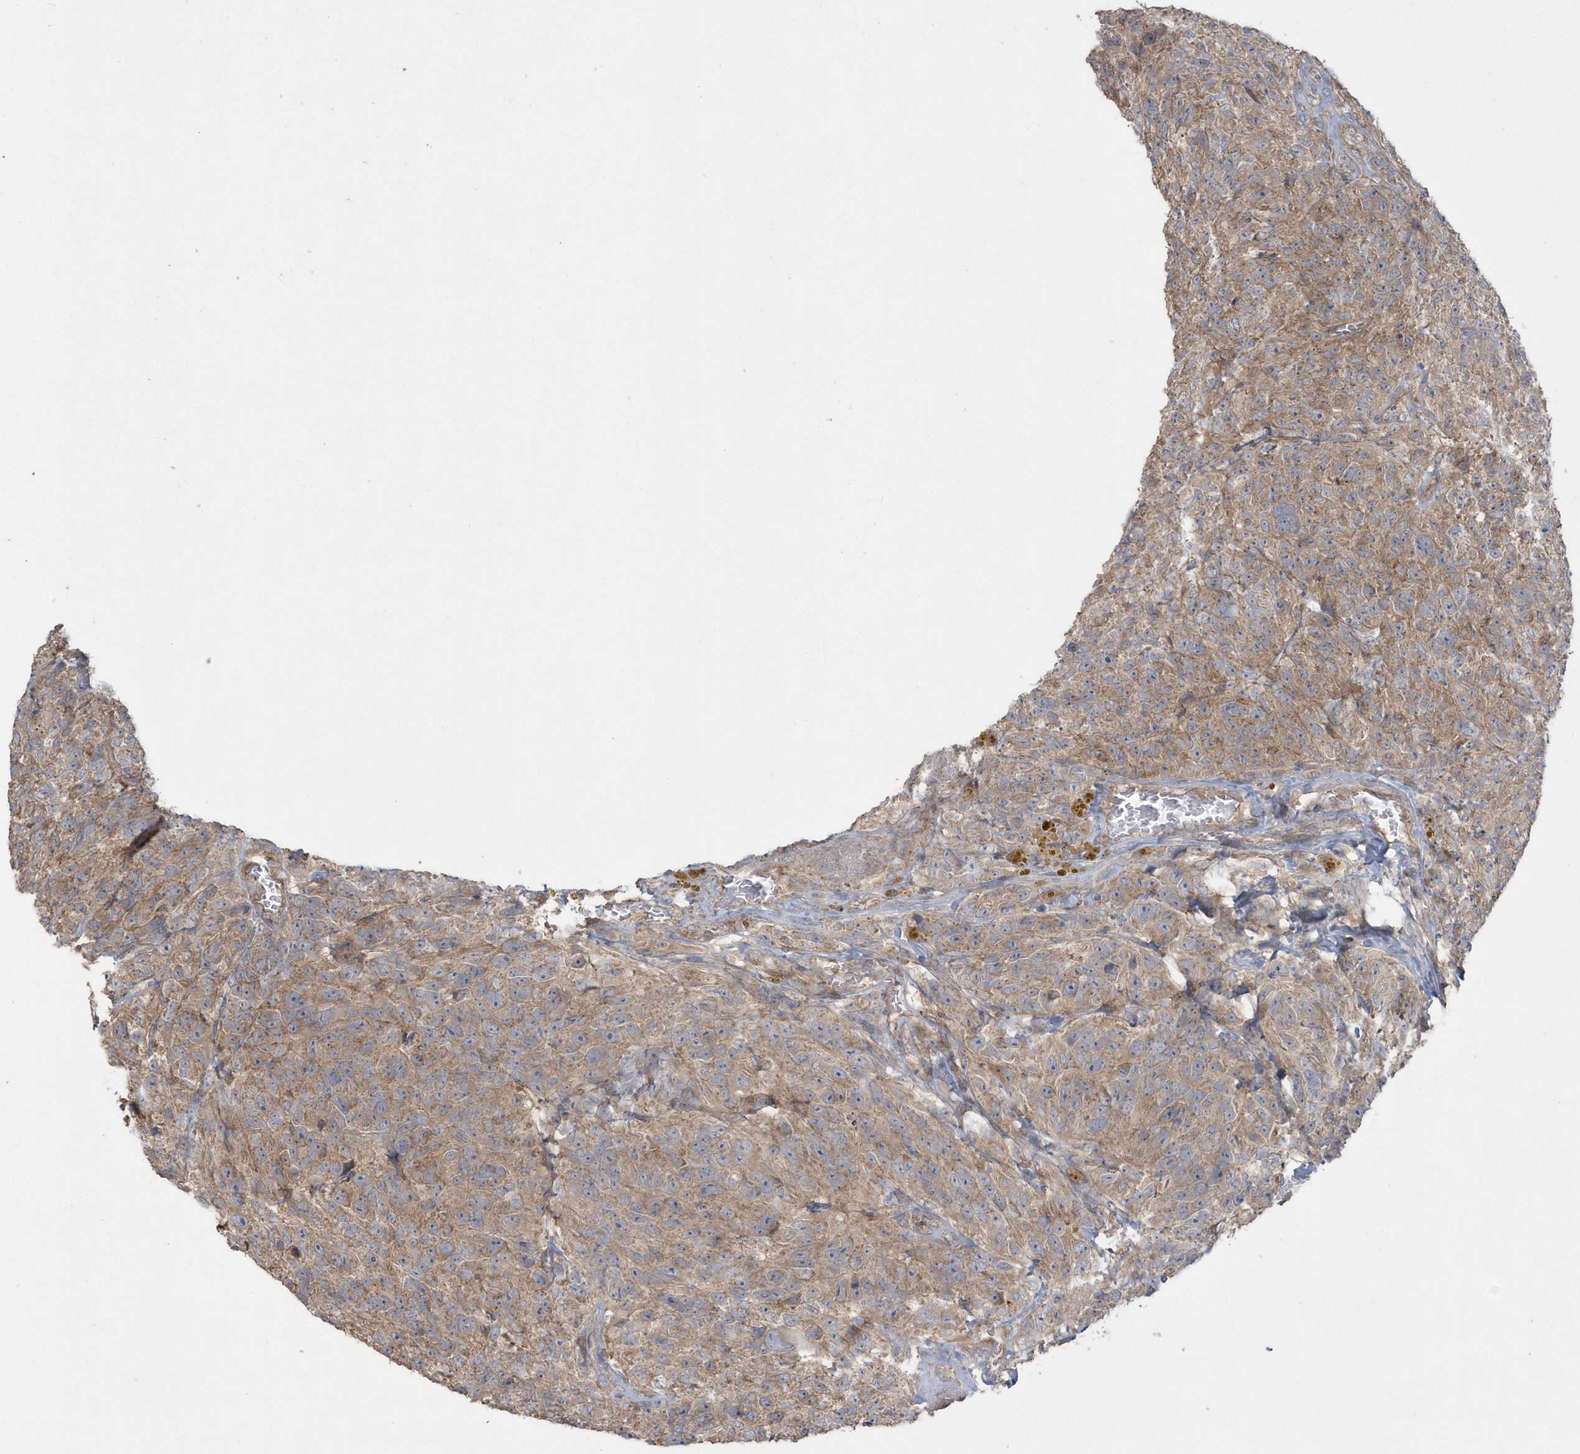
{"staining": {"intensity": "weak", "quantity": ">75%", "location": "cytoplasmic/membranous"}, "tissue": "glioma", "cell_type": "Tumor cells", "image_type": "cancer", "snomed": [{"axis": "morphology", "description": "Glioma, malignant, High grade"}, {"axis": "topography", "description": "Brain"}], "caption": "The micrograph reveals a brown stain indicating the presence of a protein in the cytoplasmic/membranous of tumor cells in malignant high-grade glioma.", "gene": "ARMC8", "patient": {"sex": "male", "age": 69}}